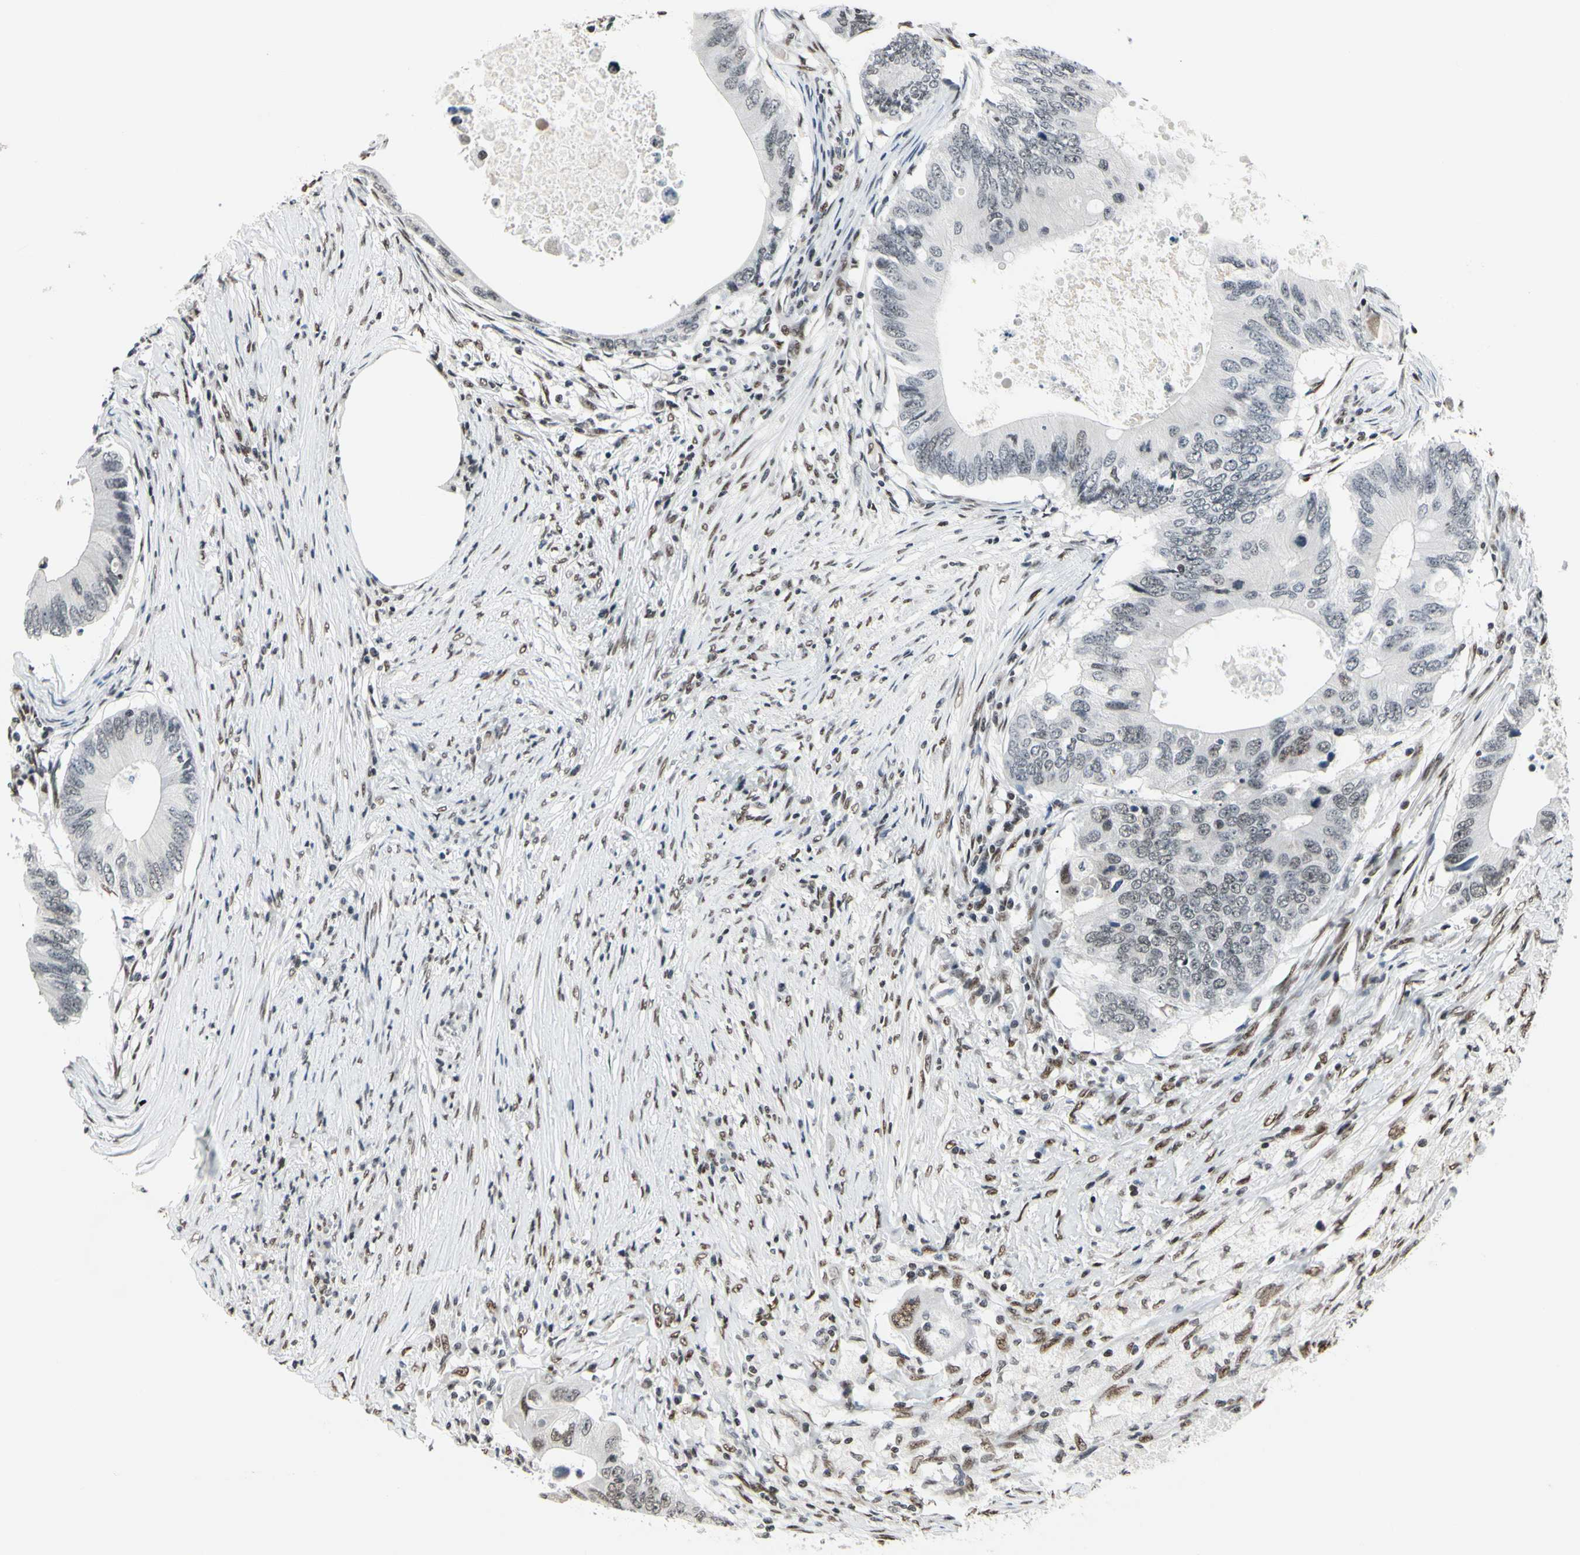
{"staining": {"intensity": "moderate", "quantity": "<25%", "location": "nuclear"}, "tissue": "colorectal cancer", "cell_type": "Tumor cells", "image_type": "cancer", "snomed": [{"axis": "morphology", "description": "Adenocarcinoma, NOS"}, {"axis": "topography", "description": "Colon"}], "caption": "Protein expression analysis of colorectal cancer (adenocarcinoma) exhibits moderate nuclear staining in approximately <25% of tumor cells. (DAB = brown stain, brightfield microscopy at high magnification).", "gene": "RECQL", "patient": {"sex": "male", "age": 71}}